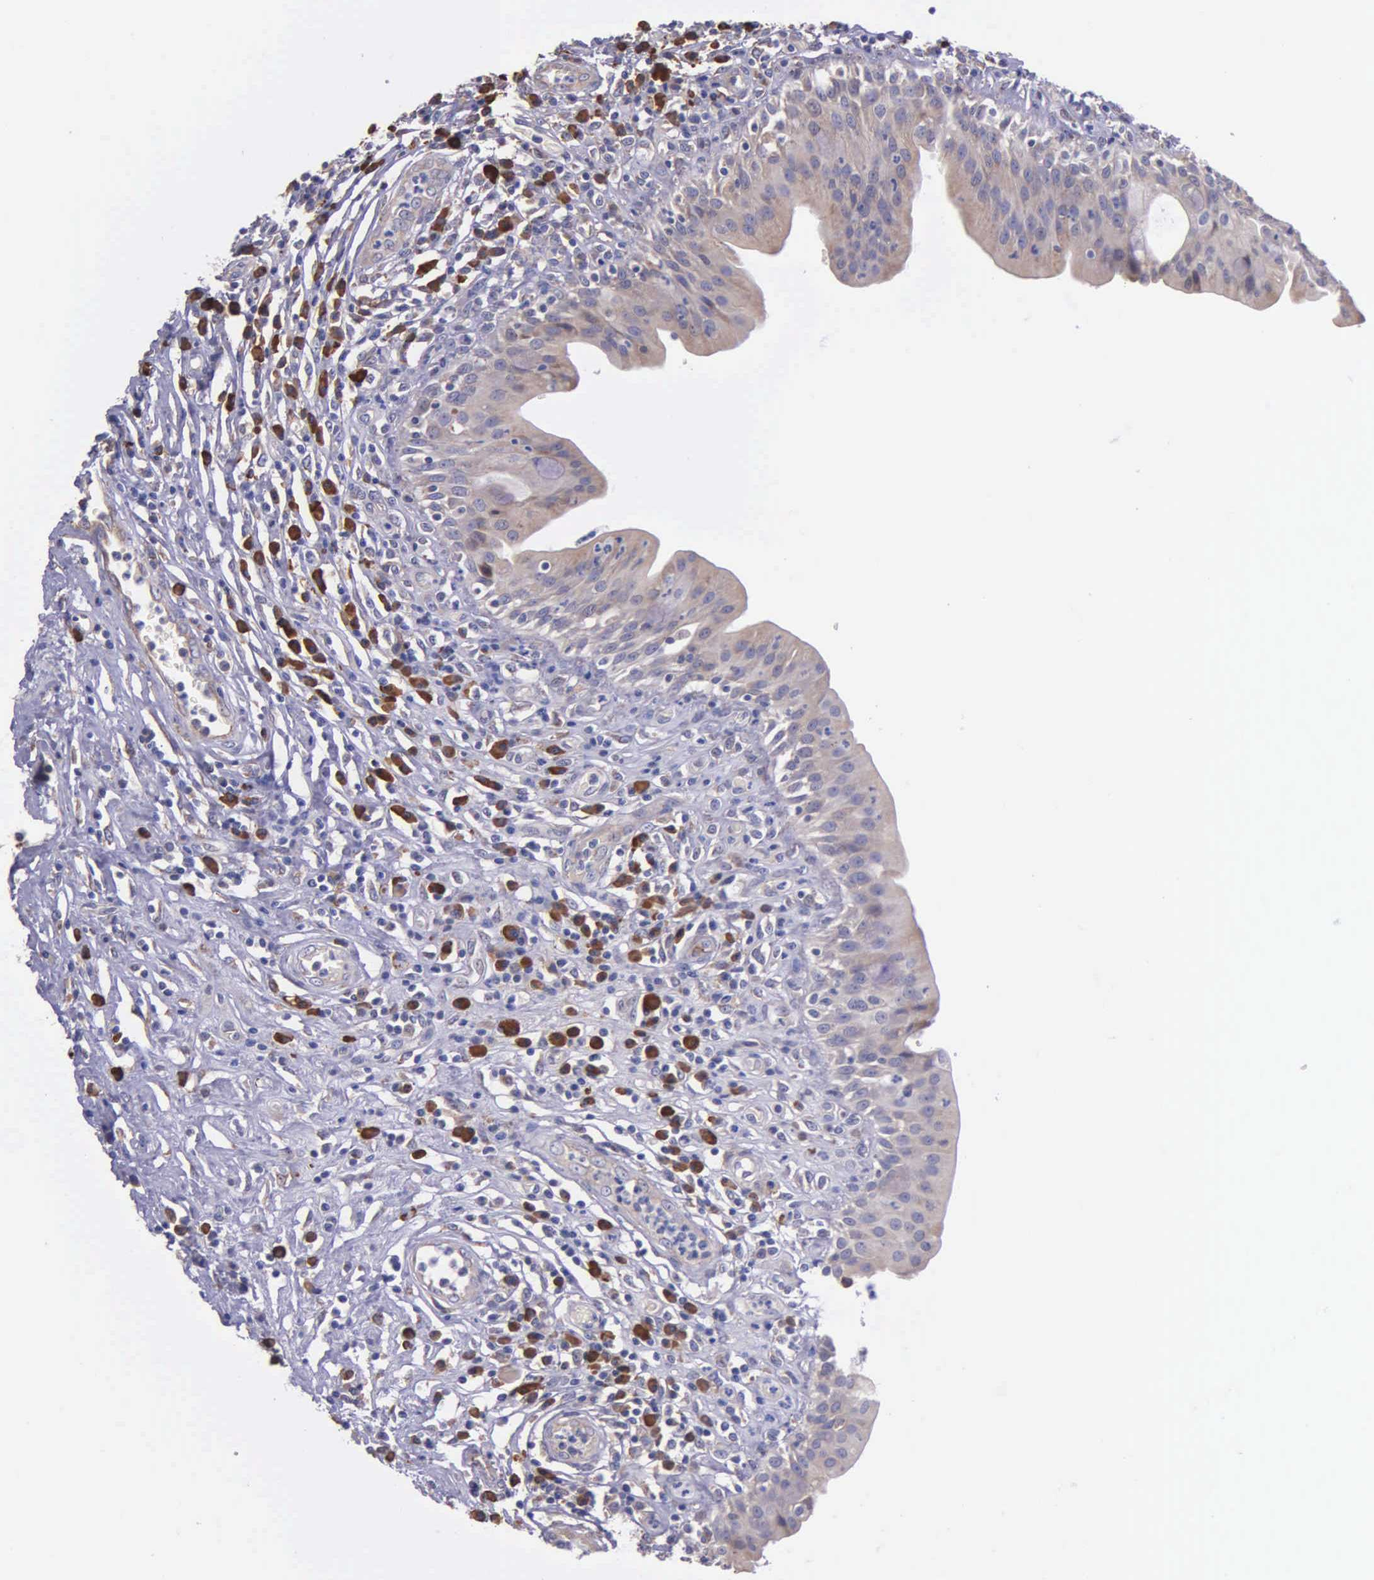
{"staining": {"intensity": "weak", "quantity": ">75%", "location": "cytoplasmic/membranous"}, "tissue": "urinary bladder", "cell_type": "Urothelial cells", "image_type": "normal", "snomed": [{"axis": "morphology", "description": "Normal tissue, NOS"}, {"axis": "topography", "description": "Urinary bladder"}], "caption": "DAB immunohistochemical staining of normal human urinary bladder displays weak cytoplasmic/membranous protein expression in about >75% of urothelial cells.", "gene": "ZC3H12B", "patient": {"sex": "female", "age": 85}}